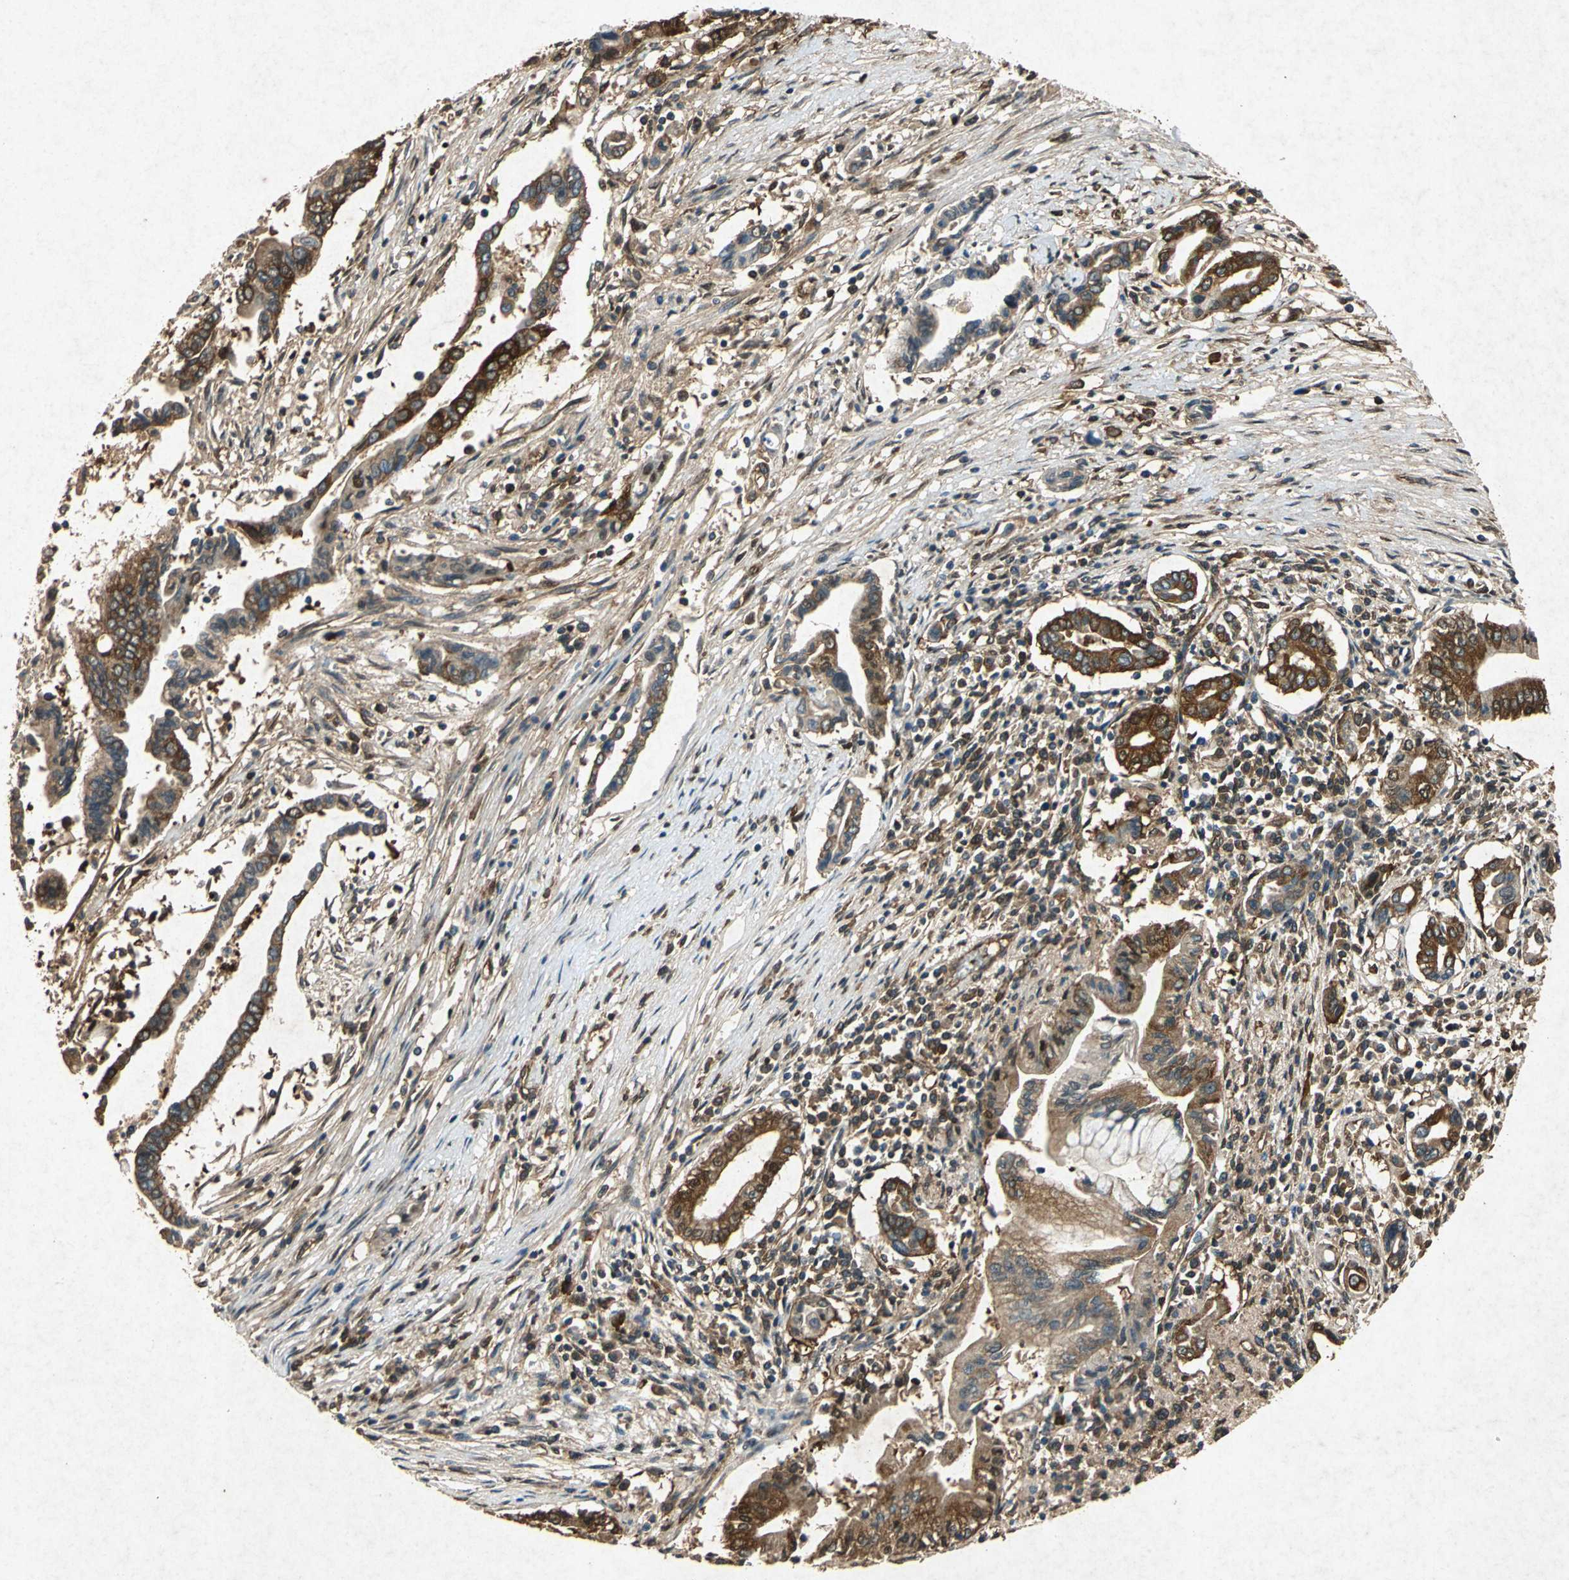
{"staining": {"intensity": "strong", "quantity": ">75%", "location": "cytoplasmic/membranous"}, "tissue": "pancreatic cancer", "cell_type": "Tumor cells", "image_type": "cancer", "snomed": [{"axis": "morphology", "description": "Adenocarcinoma, NOS"}, {"axis": "topography", "description": "Pancreas"}], "caption": "A photomicrograph of pancreatic adenocarcinoma stained for a protein demonstrates strong cytoplasmic/membranous brown staining in tumor cells. (DAB (3,3'-diaminobenzidine) = brown stain, brightfield microscopy at high magnification).", "gene": "HSP90AB1", "patient": {"sex": "female", "age": 57}}